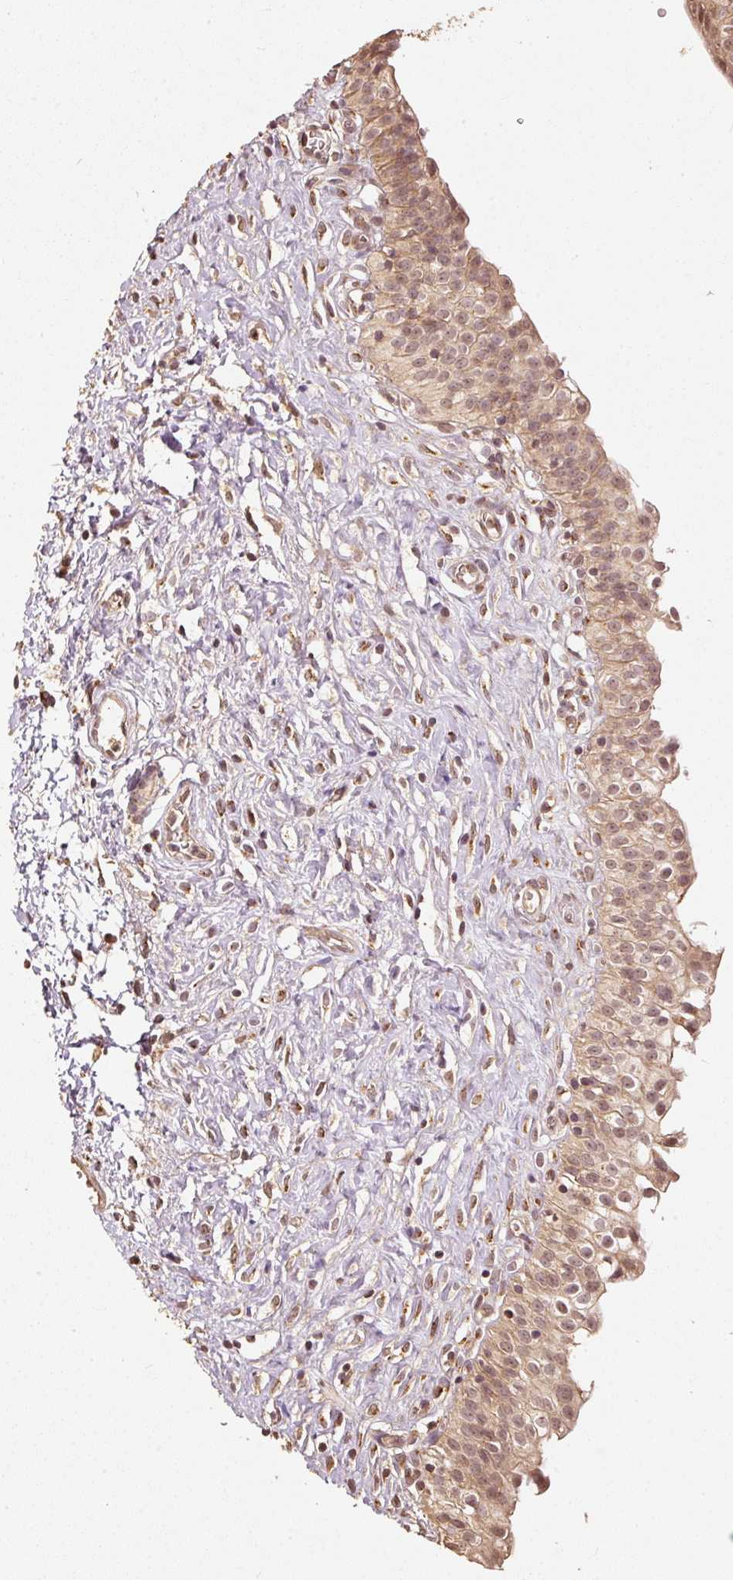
{"staining": {"intensity": "moderate", "quantity": ">75%", "location": "cytoplasmic/membranous"}, "tissue": "urinary bladder", "cell_type": "Urothelial cells", "image_type": "normal", "snomed": [{"axis": "morphology", "description": "Normal tissue, NOS"}, {"axis": "topography", "description": "Urinary bladder"}], "caption": "DAB (3,3'-diaminobenzidine) immunohistochemical staining of normal human urinary bladder shows moderate cytoplasmic/membranous protein expression in about >75% of urothelial cells.", "gene": "FUT8", "patient": {"sex": "male", "age": 51}}